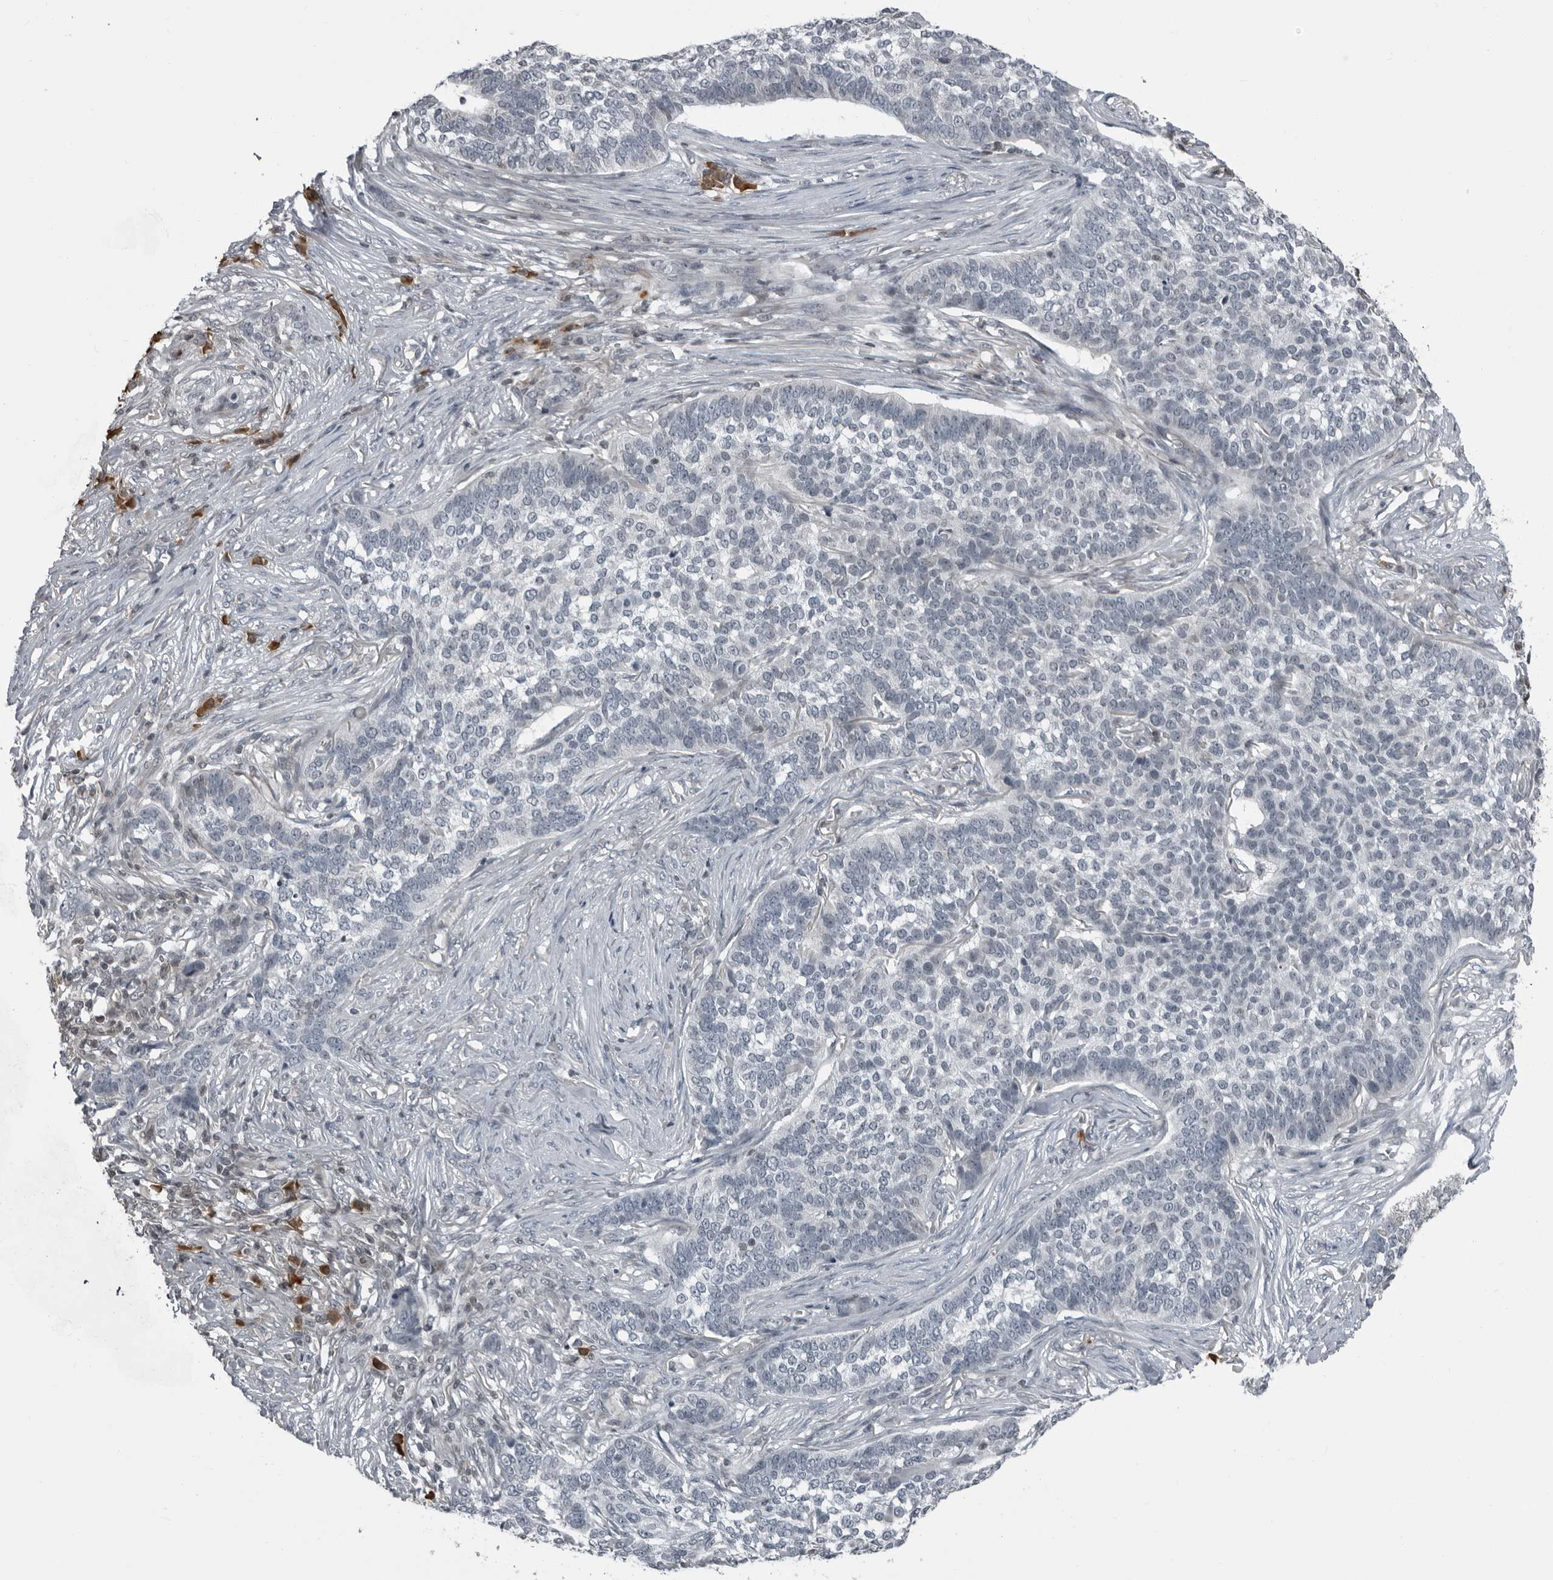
{"staining": {"intensity": "negative", "quantity": "none", "location": "none"}, "tissue": "skin cancer", "cell_type": "Tumor cells", "image_type": "cancer", "snomed": [{"axis": "morphology", "description": "Basal cell carcinoma"}, {"axis": "topography", "description": "Skin"}], "caption": "Image shows no significant protein staining in tumor cells of basal cell carcinoma (skin).", "gene": "RTCA", "patient": {"sex": "male", "age": 85}}